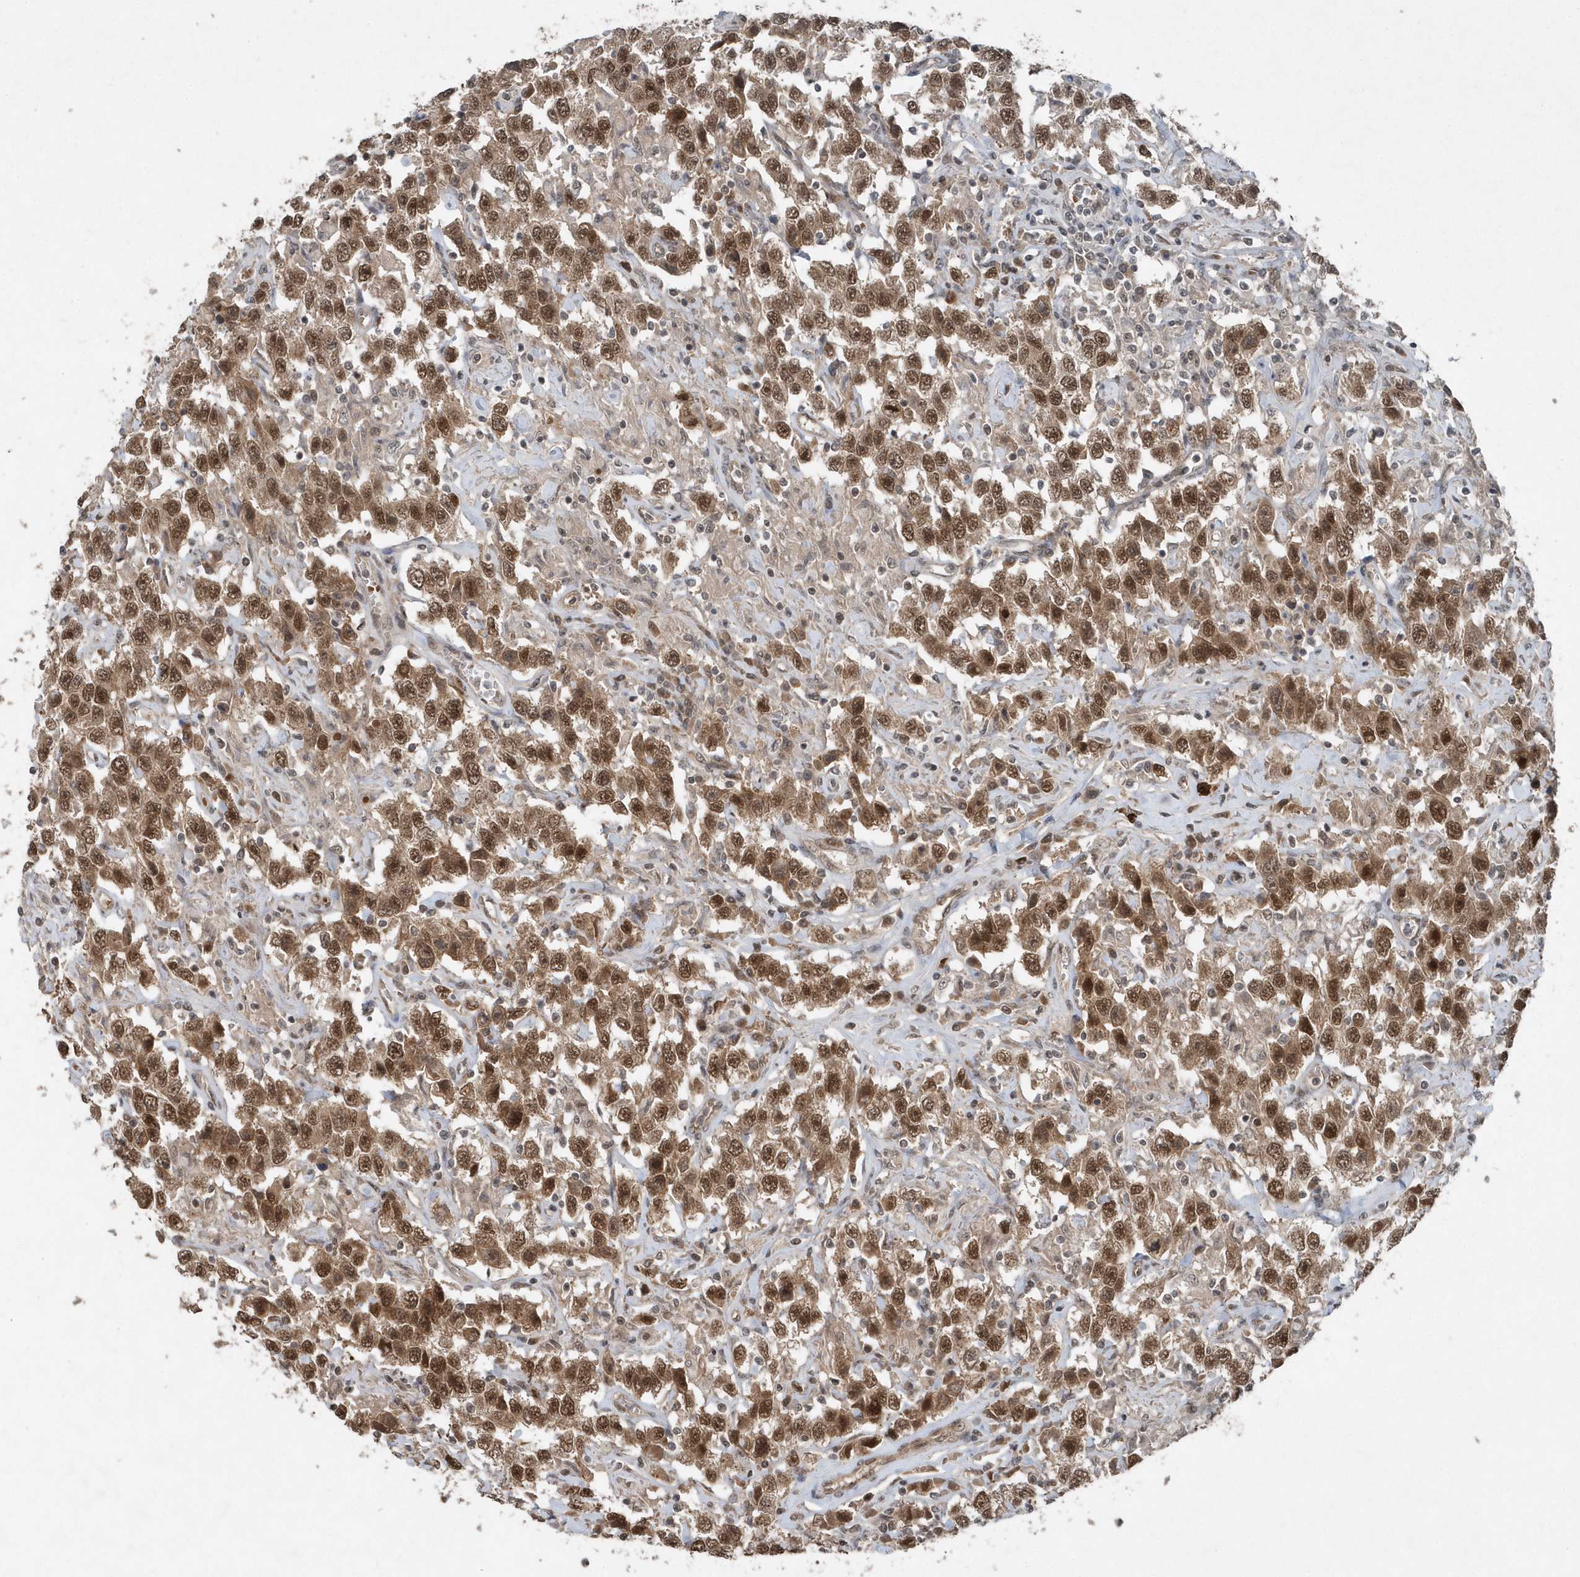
{"staining": {"intensity": "moderate", "quantity": ">75%", "location": "cytoplasmic/membranous,nuclear"}, "tissue": "testis cancer", "cell_type": "Tumor cells", "image_type": "cancer", "snomed": [{"axis": "morphology", "description": "Seminoma, NOS"}, {"axis": "topography", "description": "Testis"}], "caption": "IHC micrograph of human testis seminoma stained for a protein (brown), which displays medium levels of moderate cytoplasmic/membranous and nuclear positivity in approximately >75% of tumor cells.", "gene": "QTRT2", "patient": {"sex": "male", "age": 41}}